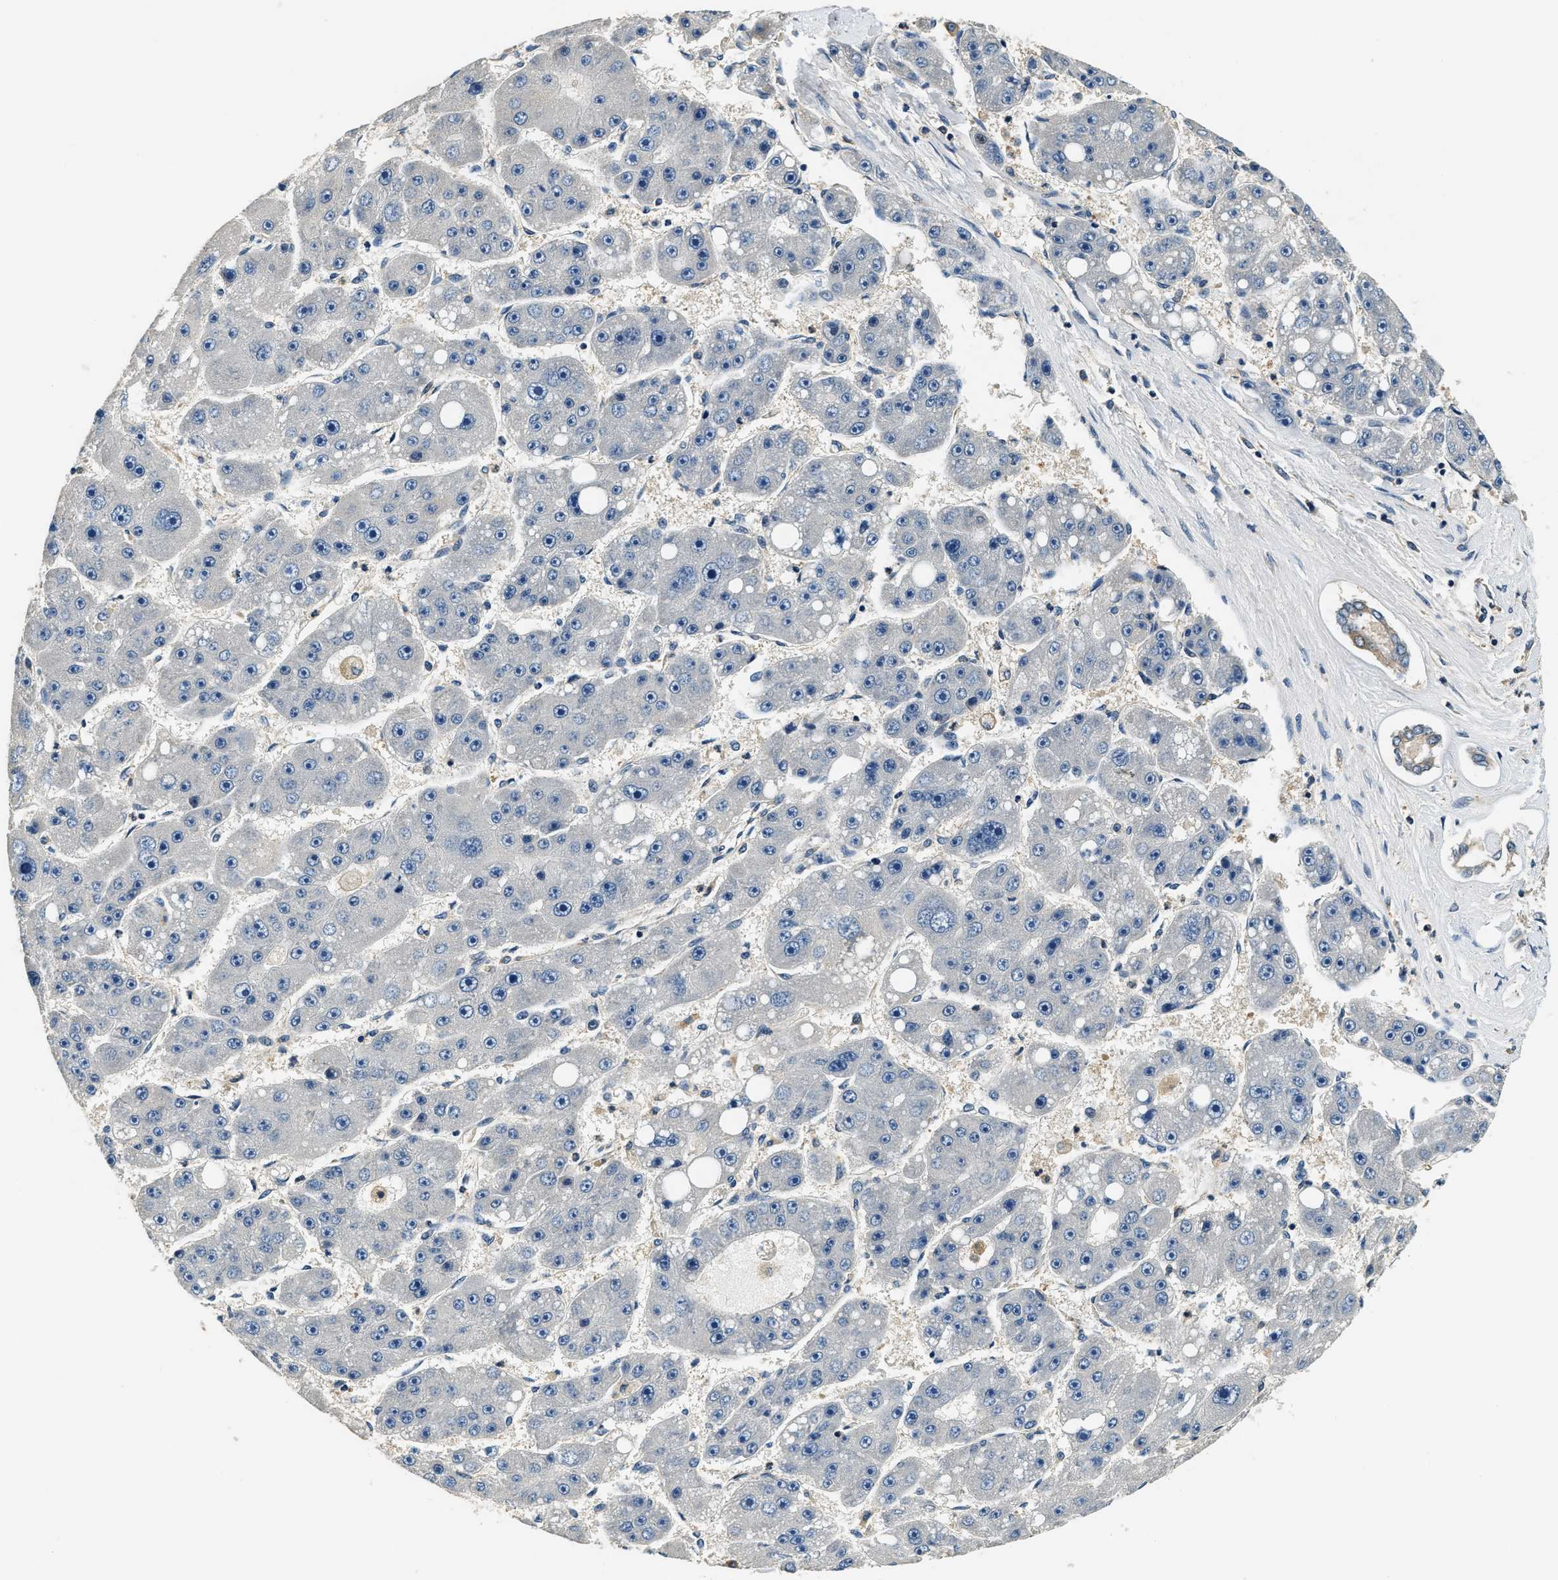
{"staining": {"intensity": "negative", "quantity": "none", "location": "none"}, "tissue": "liver cancer", "cell_type": "Tumor cells", "image_type": "cancer", "snomed": [{"axis": "morphology", "description": "Carcinoma, Hepatocellular, NOS"}, {"axis": "topography", "description": "Liver"}], "caption": "IHC of liver cancer (hepatocellular carcinoma) demonstrates no positivity in tumor cells.", "gene": "RESF1", "patient": {"sex": "female", "age": 61}}